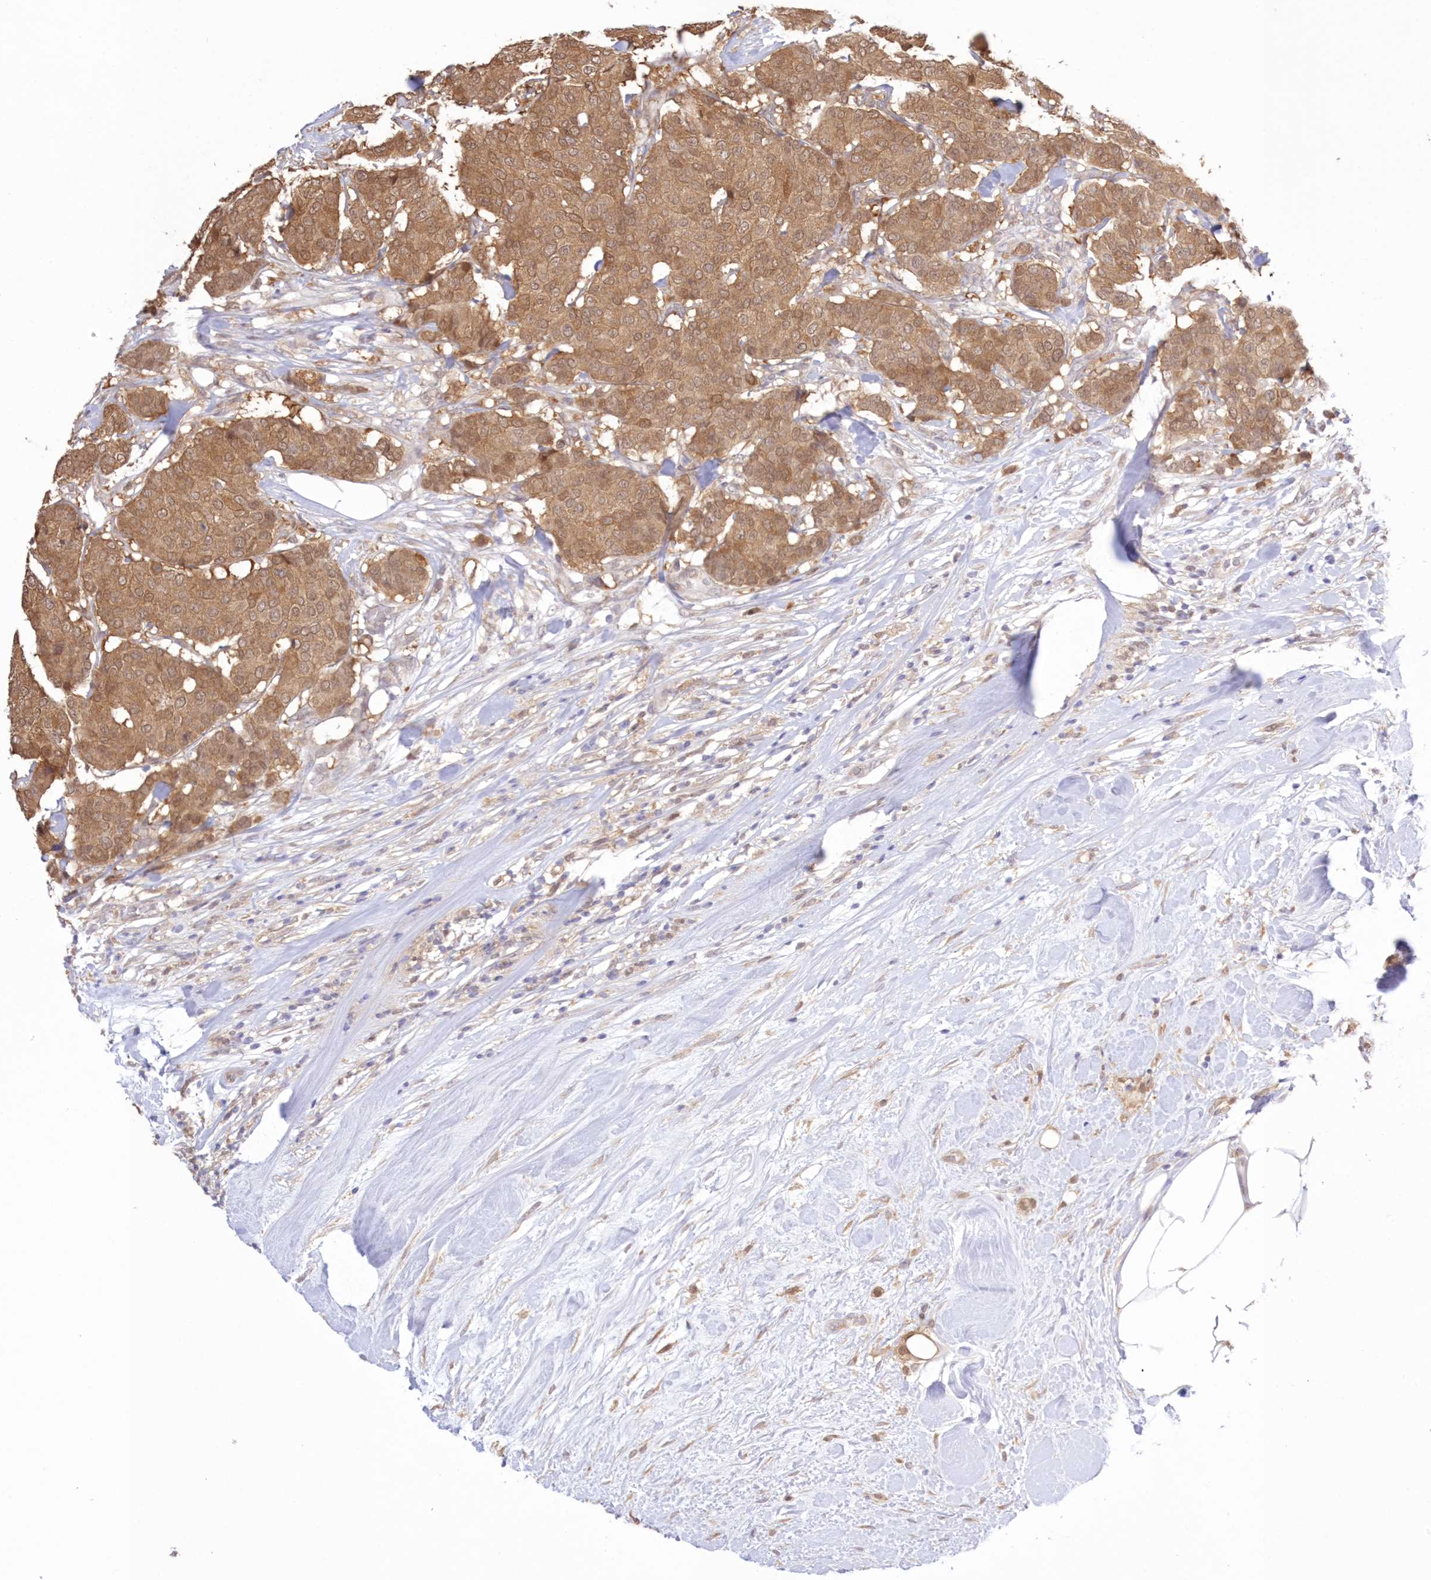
{"staining": {"intensity": "moderate", "quantity": ">75%", "location": "cytoplasmic/membranous,nuclear"}, "tissue": "breast cancer", "cell_type": "Tumor cells", "image_type": "cancer", "snomed": [{"axis": "morphology", "description": "Duct carcinoma"}, {"axis": "topography", "description": "Breast"}], "caption": "Human breast invasive ductal carcinoma stained for a protein (brown) demonstrates moderate cytoplasmic/membranous and nuclear positive positivity in about >75% of tumor cells.", "gene": "RNPEP", "patient": {"sex": "female", "age": 75}}